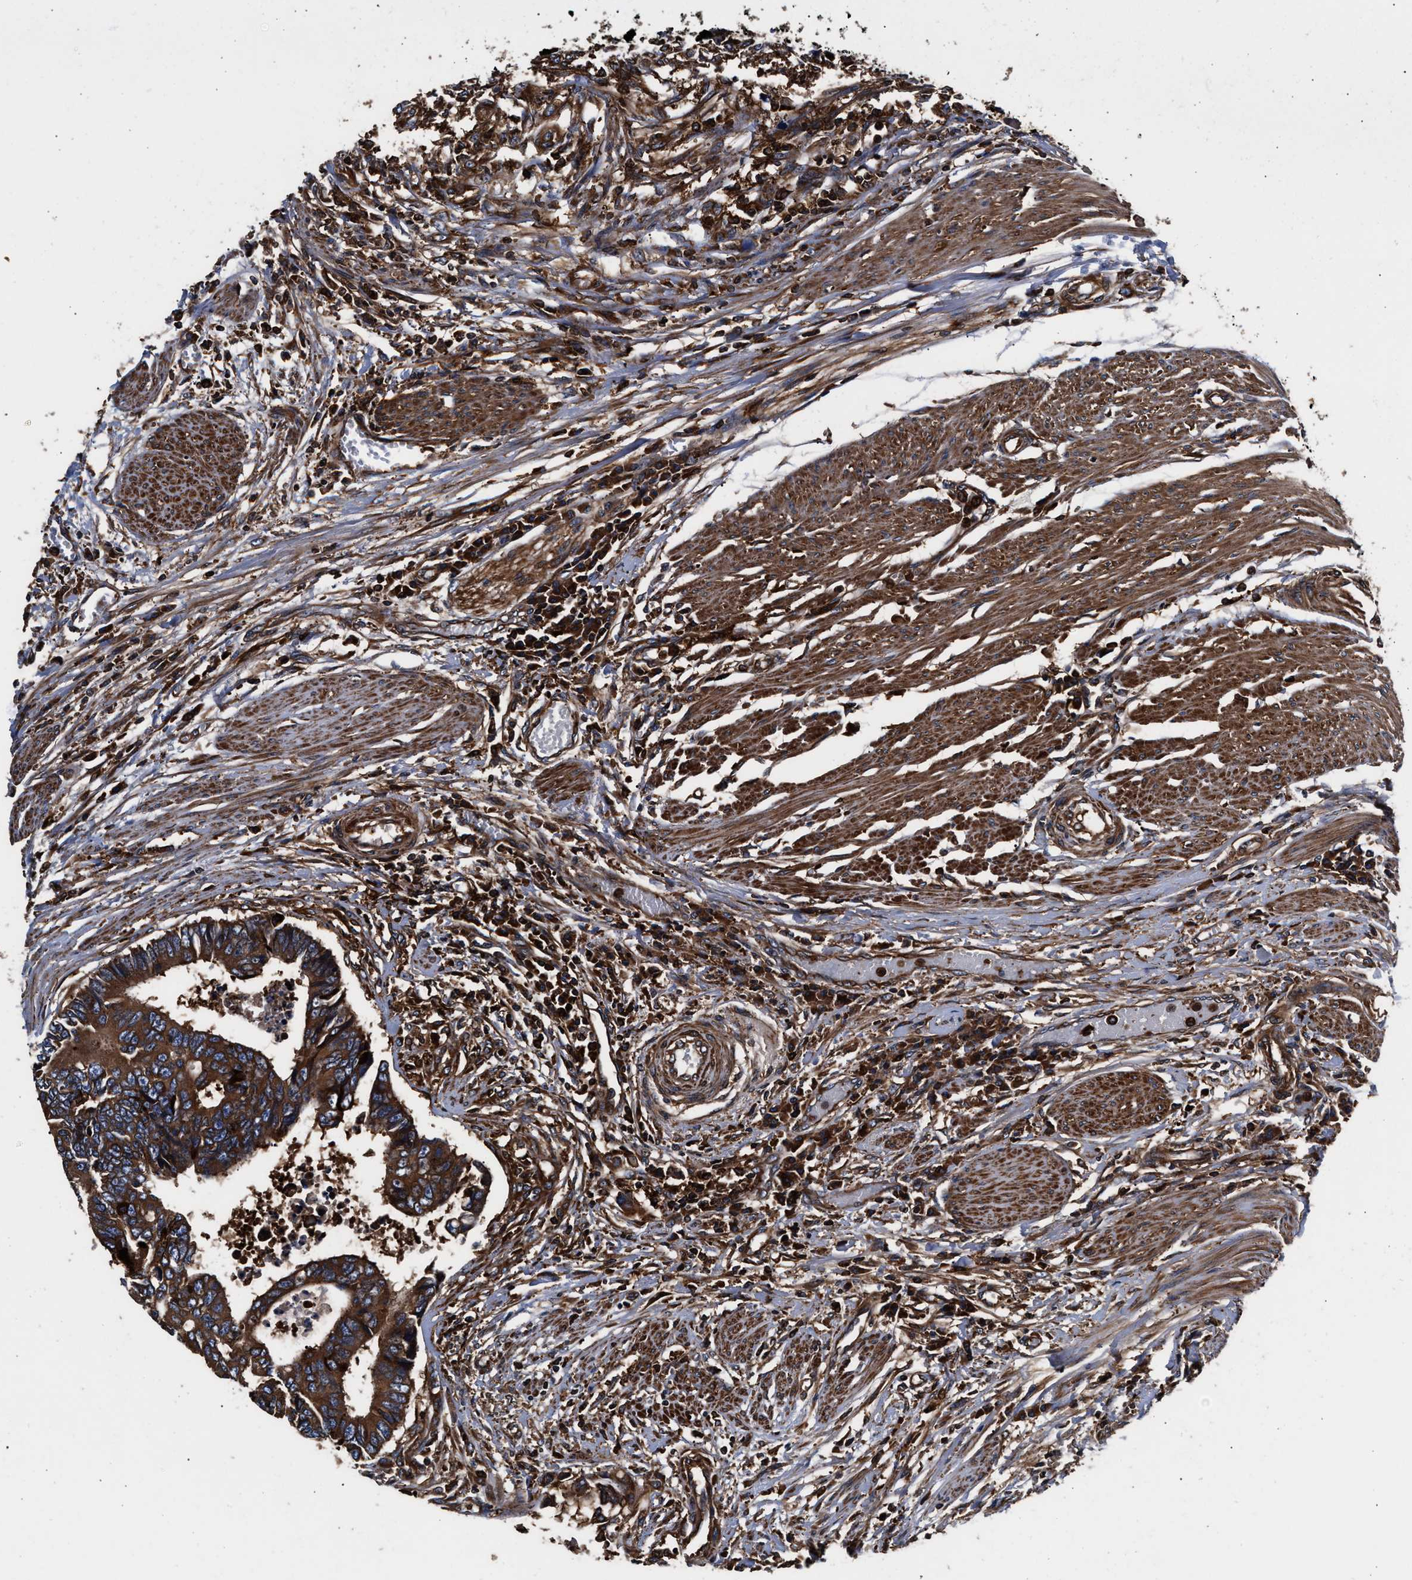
{"staining": {"intensity": "strong", "quantity": ">75%", "location": "cytoplasmic/membranous"}, "tissue": "colorectal cancer", "cell_type": "Tumor cells", "image_type": "cancer", "snomed": [{"axis": "morphology", "description": "Adenocarcinoma, NOS"}, {"axis": "topography", "description": "Rectum"}], "caption": "Immunohistochemical staining of human colorectal adenocarcinoma demonstrates strong cytoplasmic/membranous protein staining in approximately >75% of tumor cells.", "gene": "KYAT1", "patient": {"sex": "male", "age": 84}}